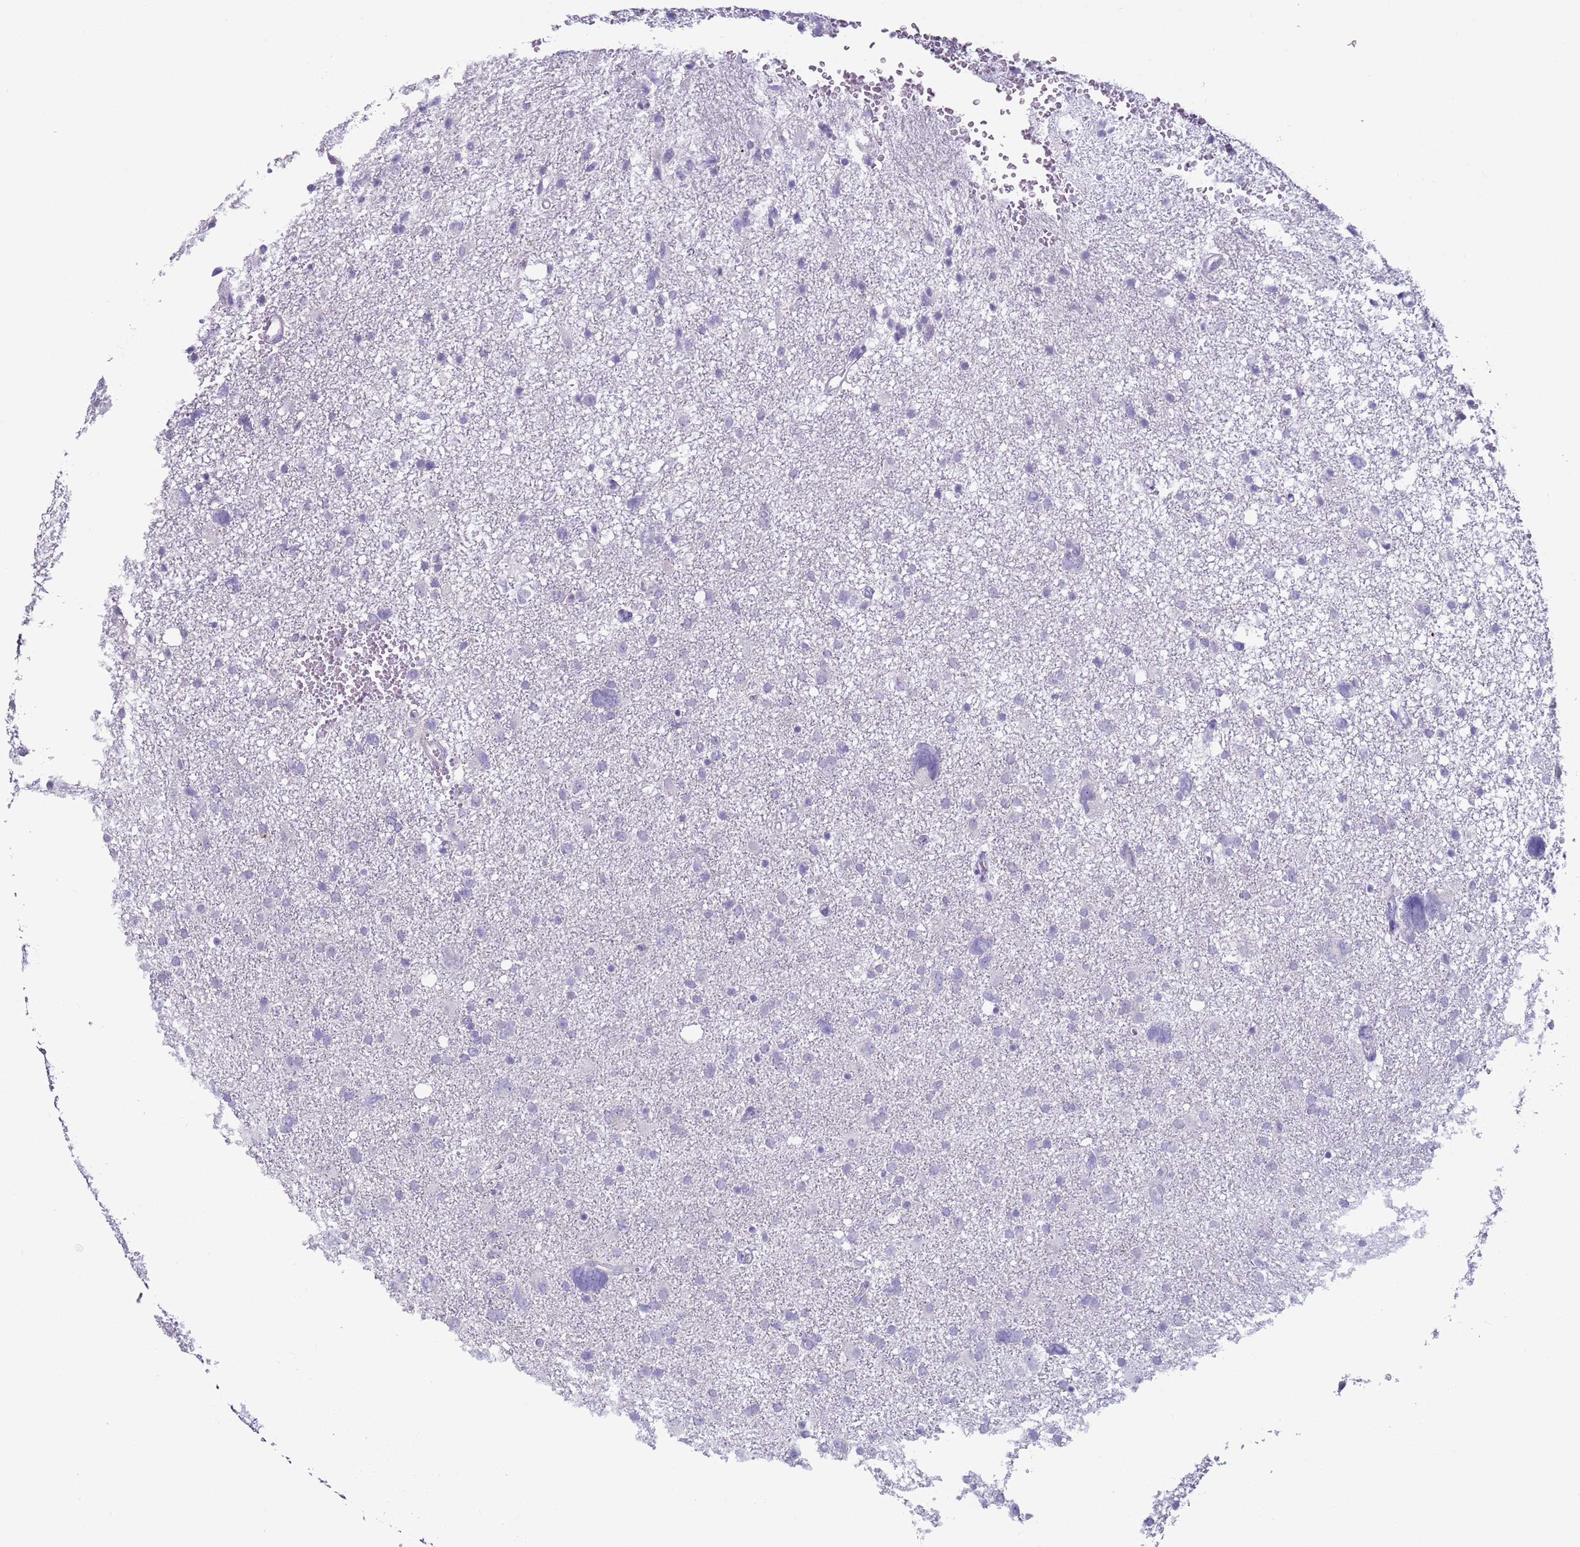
{"staining": {"intensity": "negative", "quantity": "none", "location": "none"}, "tissue": "glioma", "cell_type": "Tumor cells", "image_type": "cancer", "snomed": [{"axis": "morphology", "description": "Glioma, malignant, High grade"}, {"axis": "topography", "description": "Brain"}], "caption": "A high-resolution photomicrograph shows immunohistochemistry (IHC) staining of malignant glioma (high-grade), which displays no significant expression in tumor cells.", "gene": "NPAP1", "patient": {"sex": "male", "age": 61}}